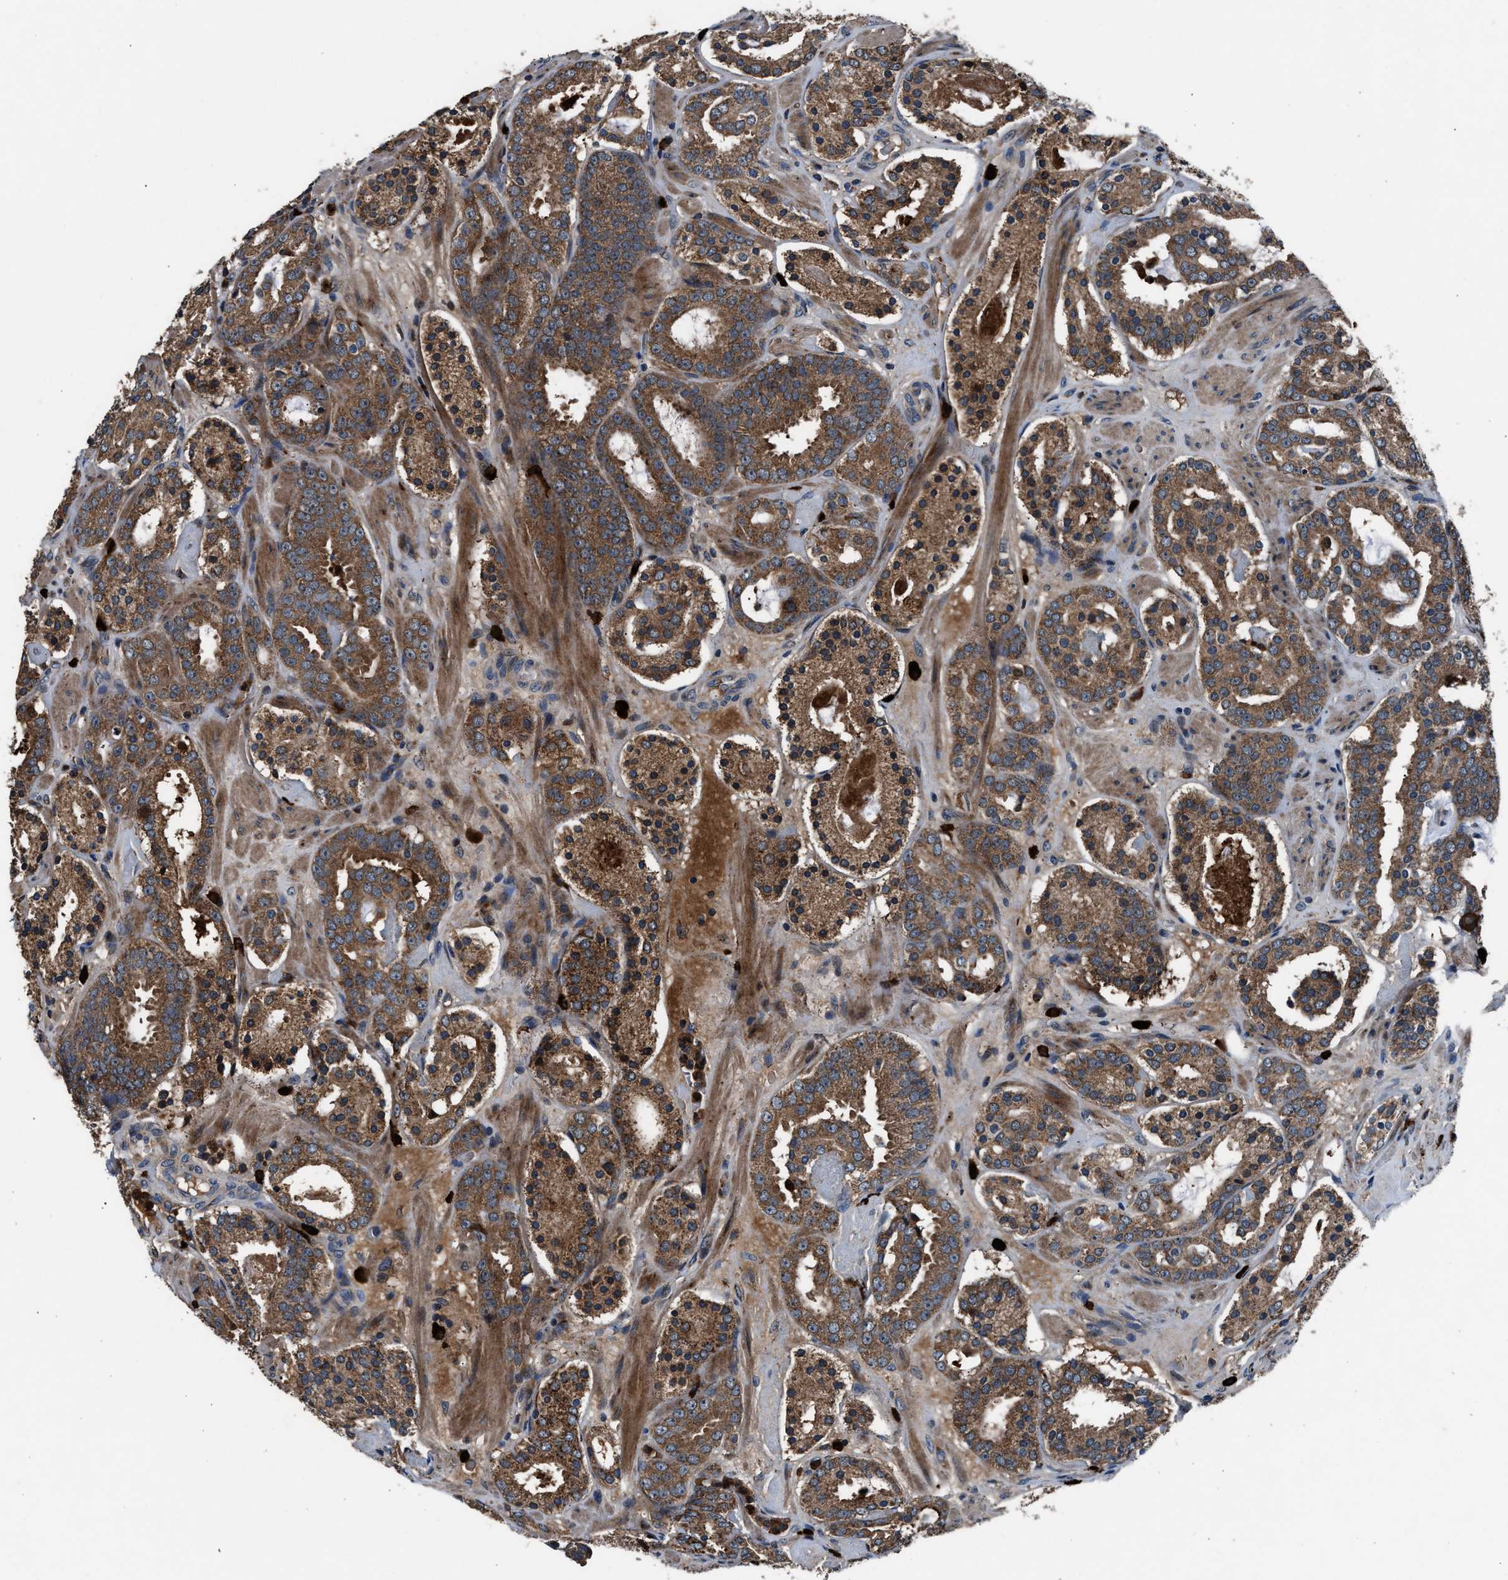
{"staining": {"intensity": "moderate", "quantity": ">75%", "location": "cytoplasmic/membranous"}, "tissue": "prostate cancer", "cell_type": "Tumor cells", "image_type": "cancer", "snomed": [{"axis": "morphology", "description": "Adenocarcinoma, Low grade"}, {"axis": "topography", "description": "Prostate"}], "caption": "An immunohistochemistry (IHC) histopathology image of neoplastic tissue is shown. Protein staining in brown shows moderate cytoplasmic/membranous positivity in prostate cancer (low-grade adenocarcinoma) within tumor cells.", "gene": "FAM221A", "patient": {"sex": "male", "age": 69}}